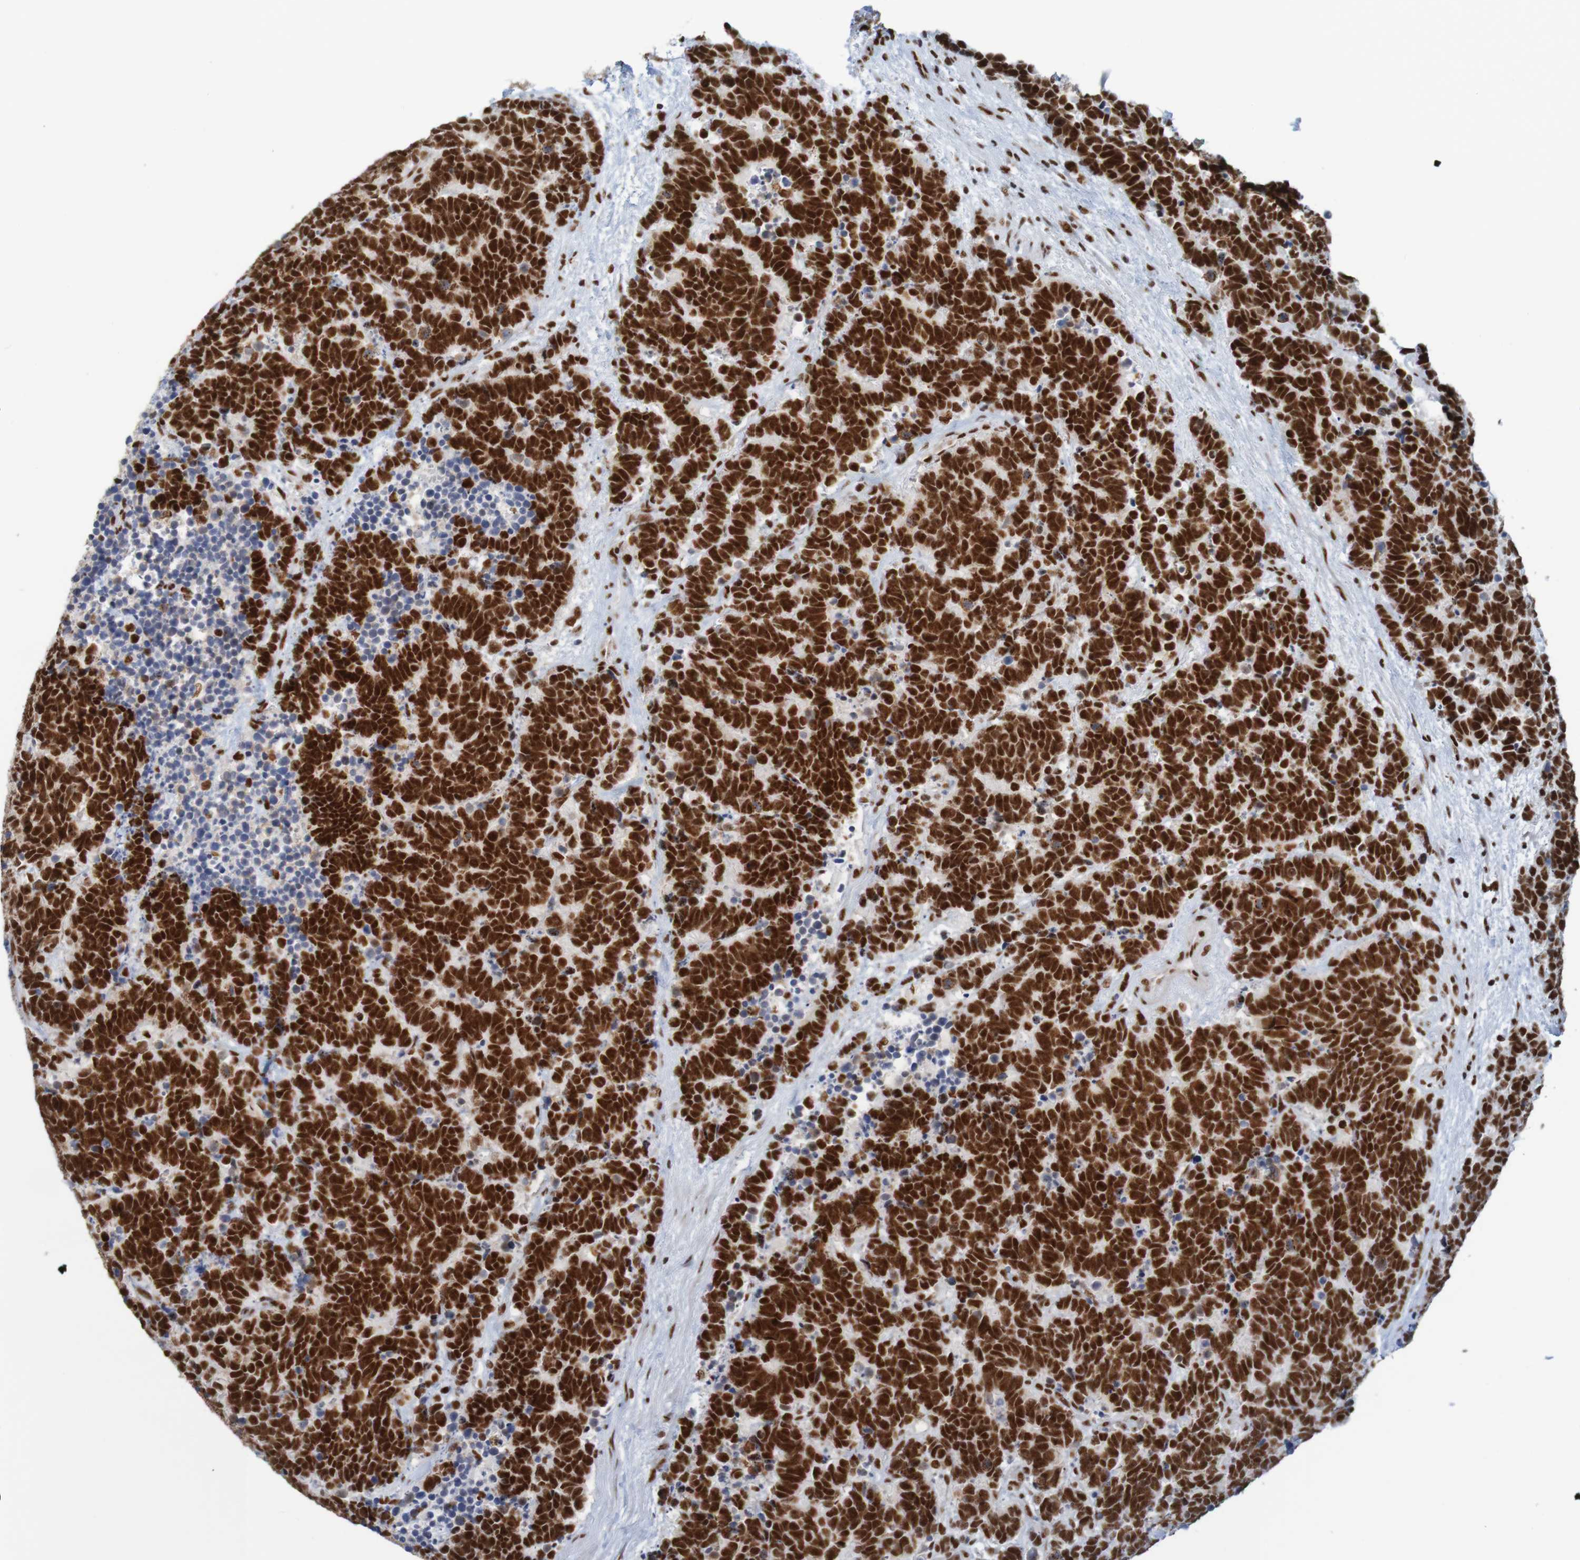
{"staining": {"intensity": "strong", "quantity": ">75%", "location": "nuclear"}, "tissue": "carcinoid", "cell_type": "Tumor cells", "image_type": "cancer", "snomed": [{"axis": "morphology", "description": "Carcinoma, NOS"}, {"axis": "morphology", "description": "Carcinoid, malignant, NOS"}, {"axis": "topography", "description": "Urinary bladder"}], "caption": "This image reveals immunohistochemistry (IHC) staining of malignant carcinoid, with high strong nuclear positivity in about >75% of tumor cells.", "gene": "THRAP3", "patient": {"sex": "male", "age": 57}}